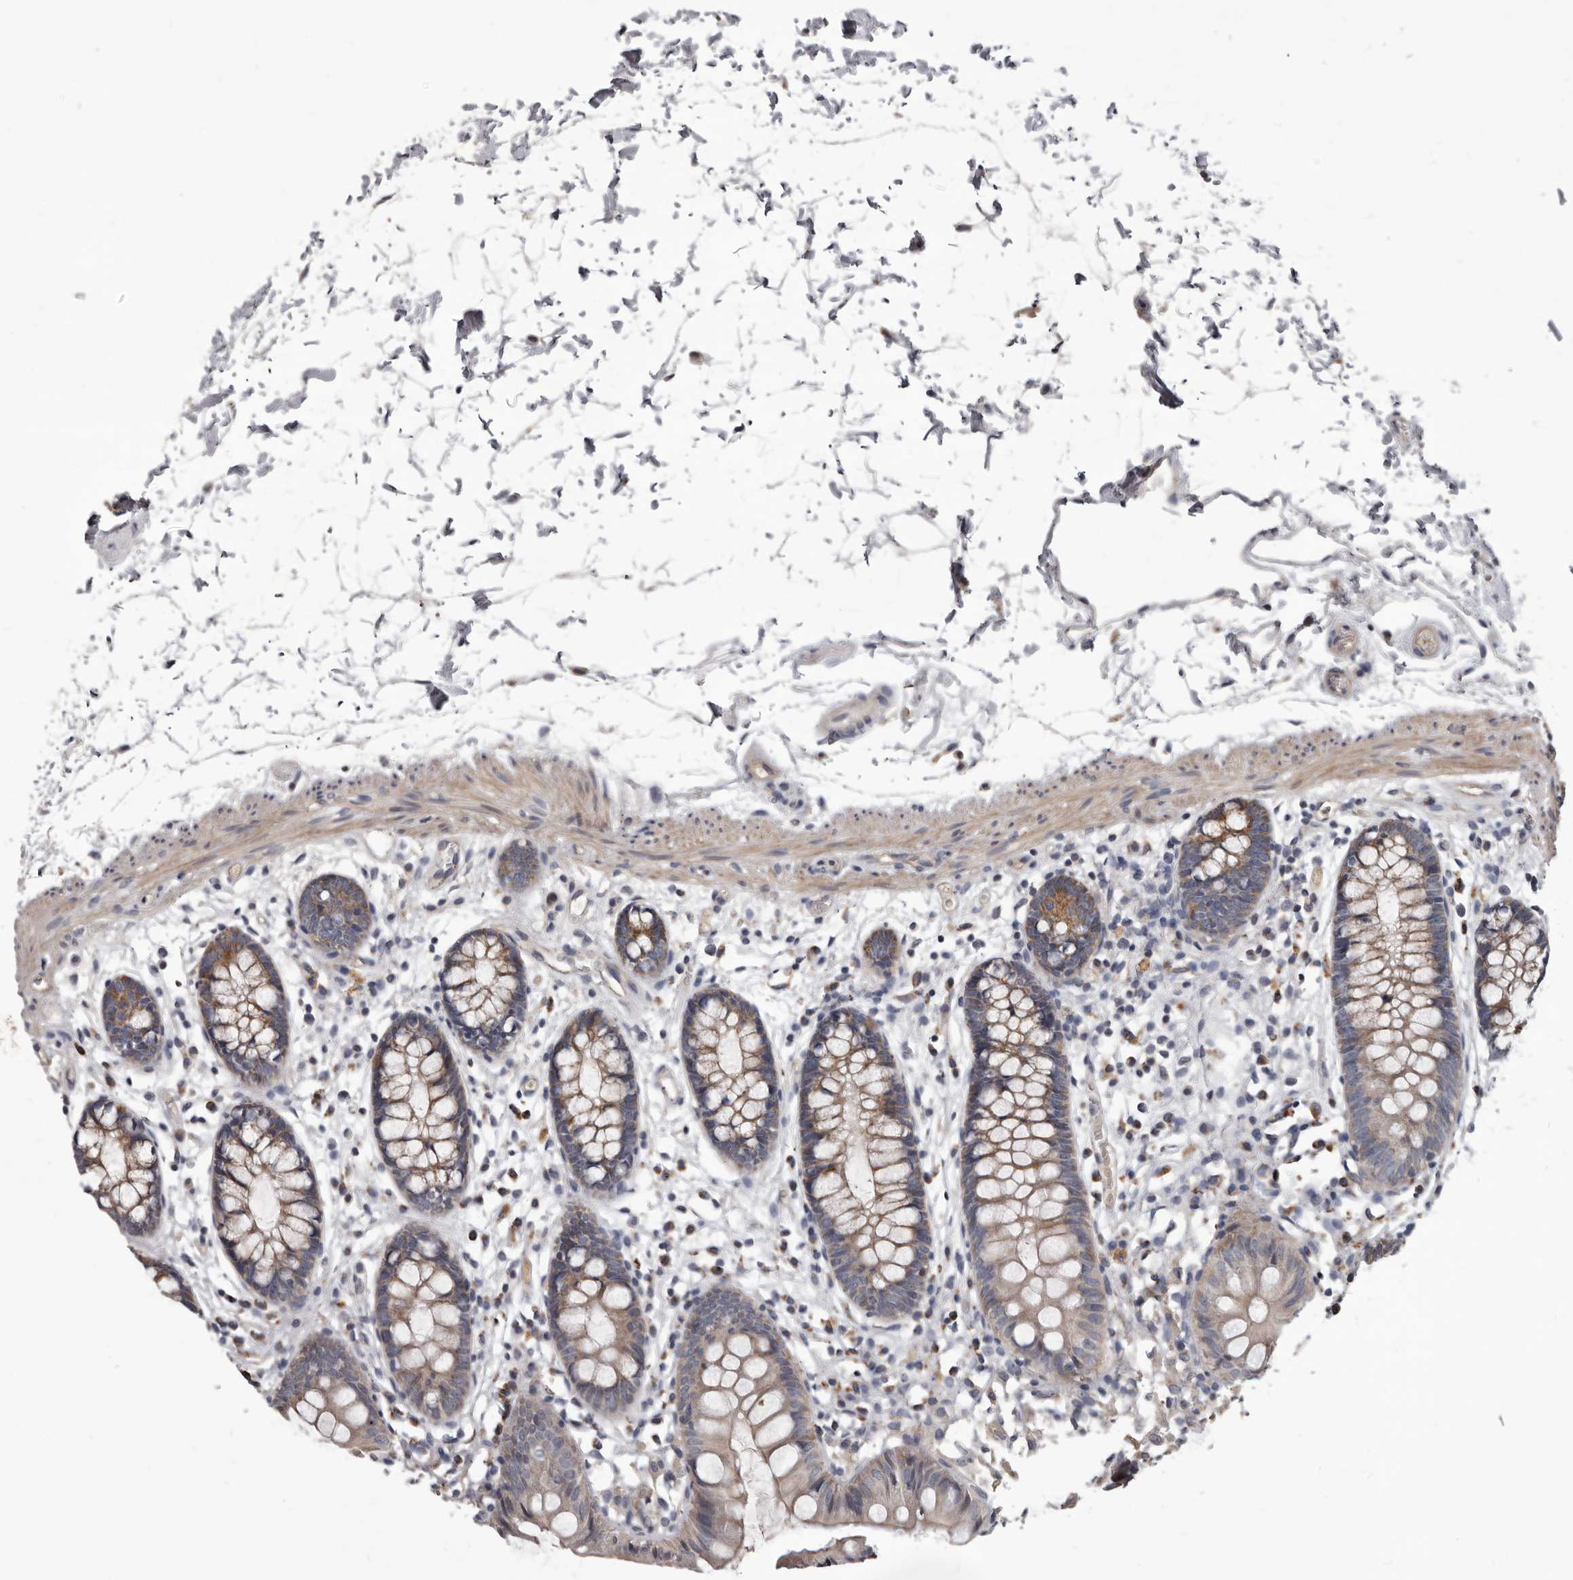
{"staining": {"intensity": "moderate", "quantity": ">75%", "location": "cytoplasmic/membranous"}, "tissue": "colon", "cell_type": "Endothelial cells", "image_type": "normal", "snomed": [{"axis": "morphology", "description": "Normal tissue, NOS"}, {"axis": "topography", "description": "Colon"}], "caption": "Endothelial cells show medium levels of moderate cytoplasmic/membranous expression in approximately >75% of cells in benign human colon.", "gene": "ALDH5A1", "patient": {"sex": "male", "age": 56}}